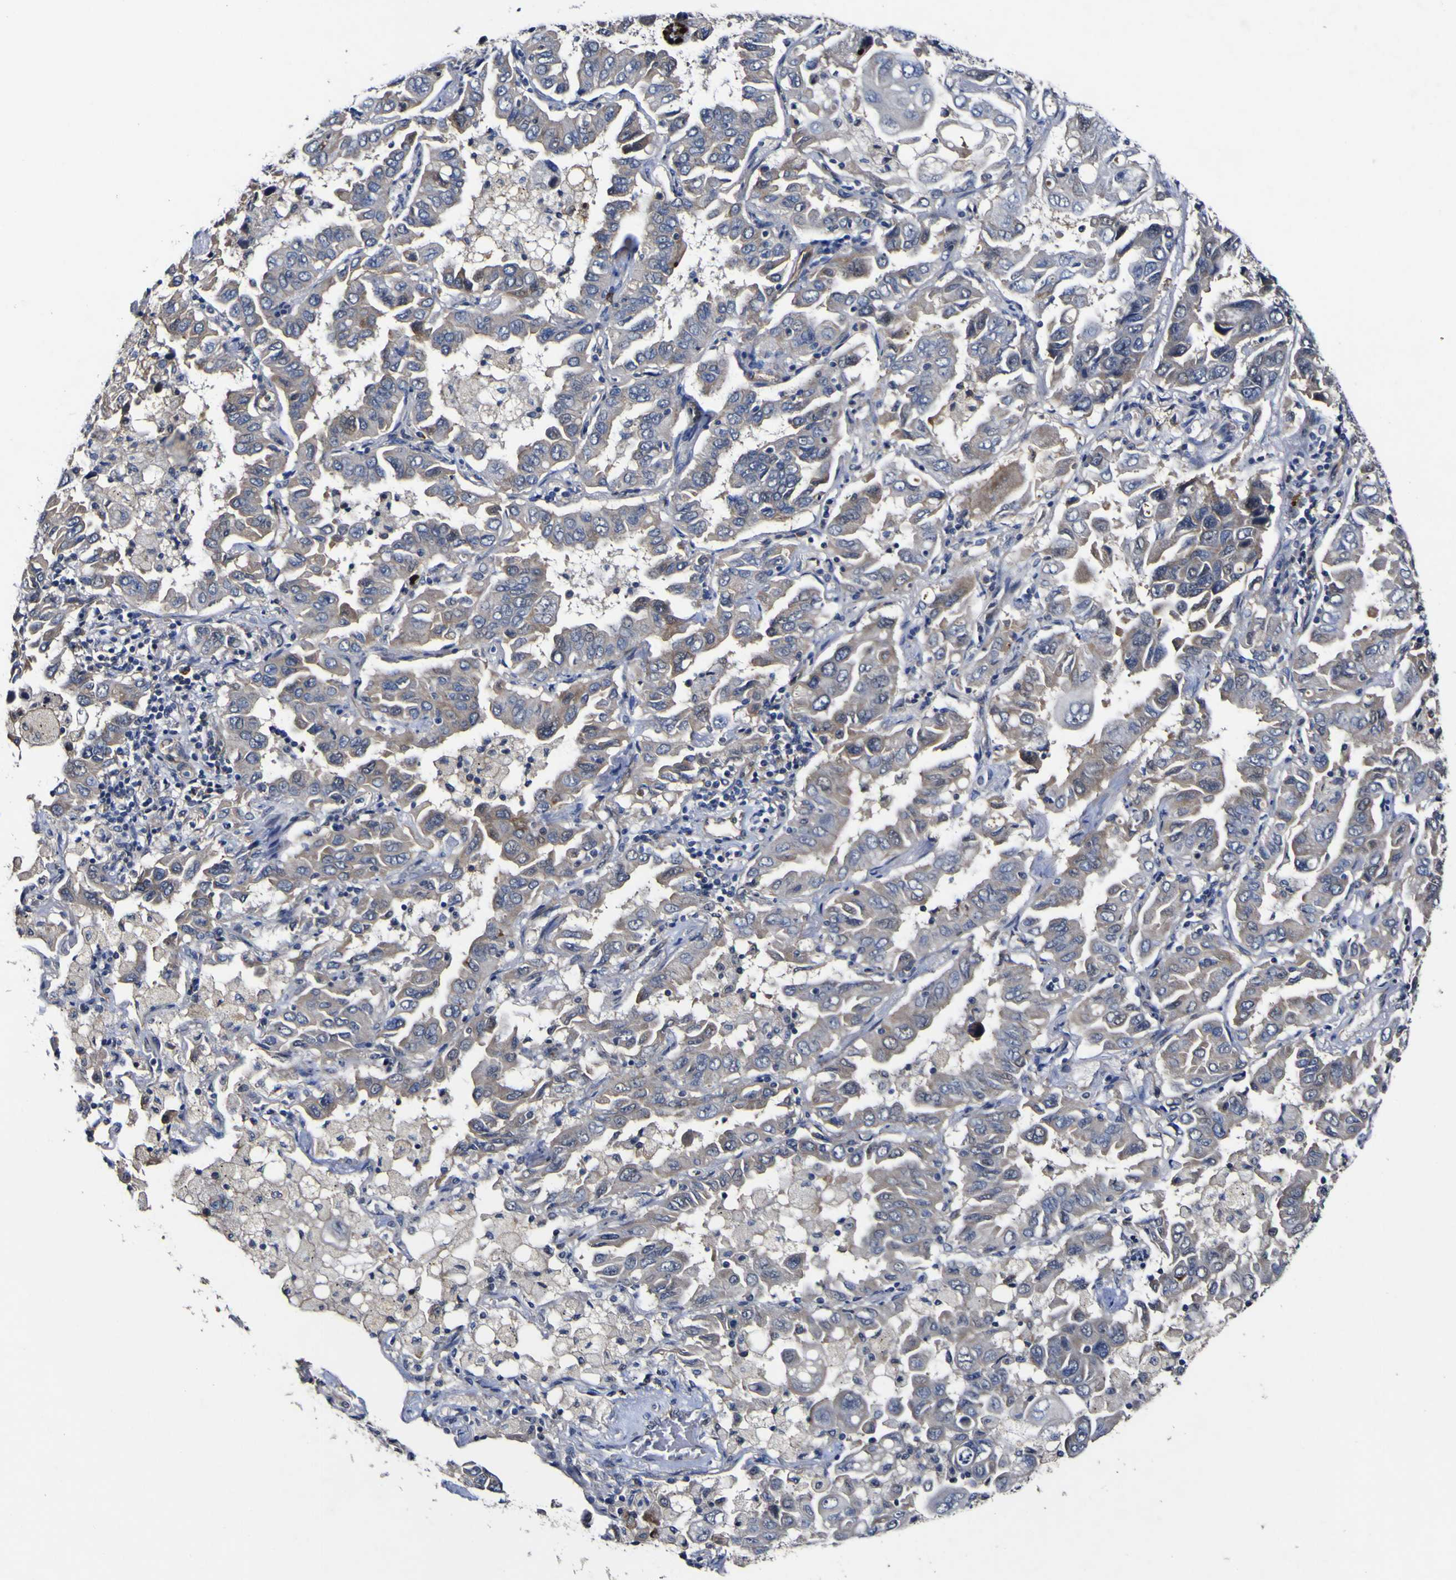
{"staining": {"intensity": "moderate", "quantity": "<25%", "location": "cytoplasmic/membranous"}, "tissue": "lung cancer", "cell_type": "Tumor cells", "image_type": "cancer", "snomed": [{"axis": "morphology", "description": "Adenocarcinoma, NOS"}, {"axis": "topography", "description": "Lung"}], "caption": "Immunohistochemical staining of adenocarcinoma (lung) displays low levels of moderate cytoplasmic/membranous positivity in about <25% of tumor cells. (DAB (3,3'-diaminobenzidine) IHC, brown staining for protein, blue staining for nuclei).", "gene": "CCL2", "patient": {"sex": "male", "age": 64}}